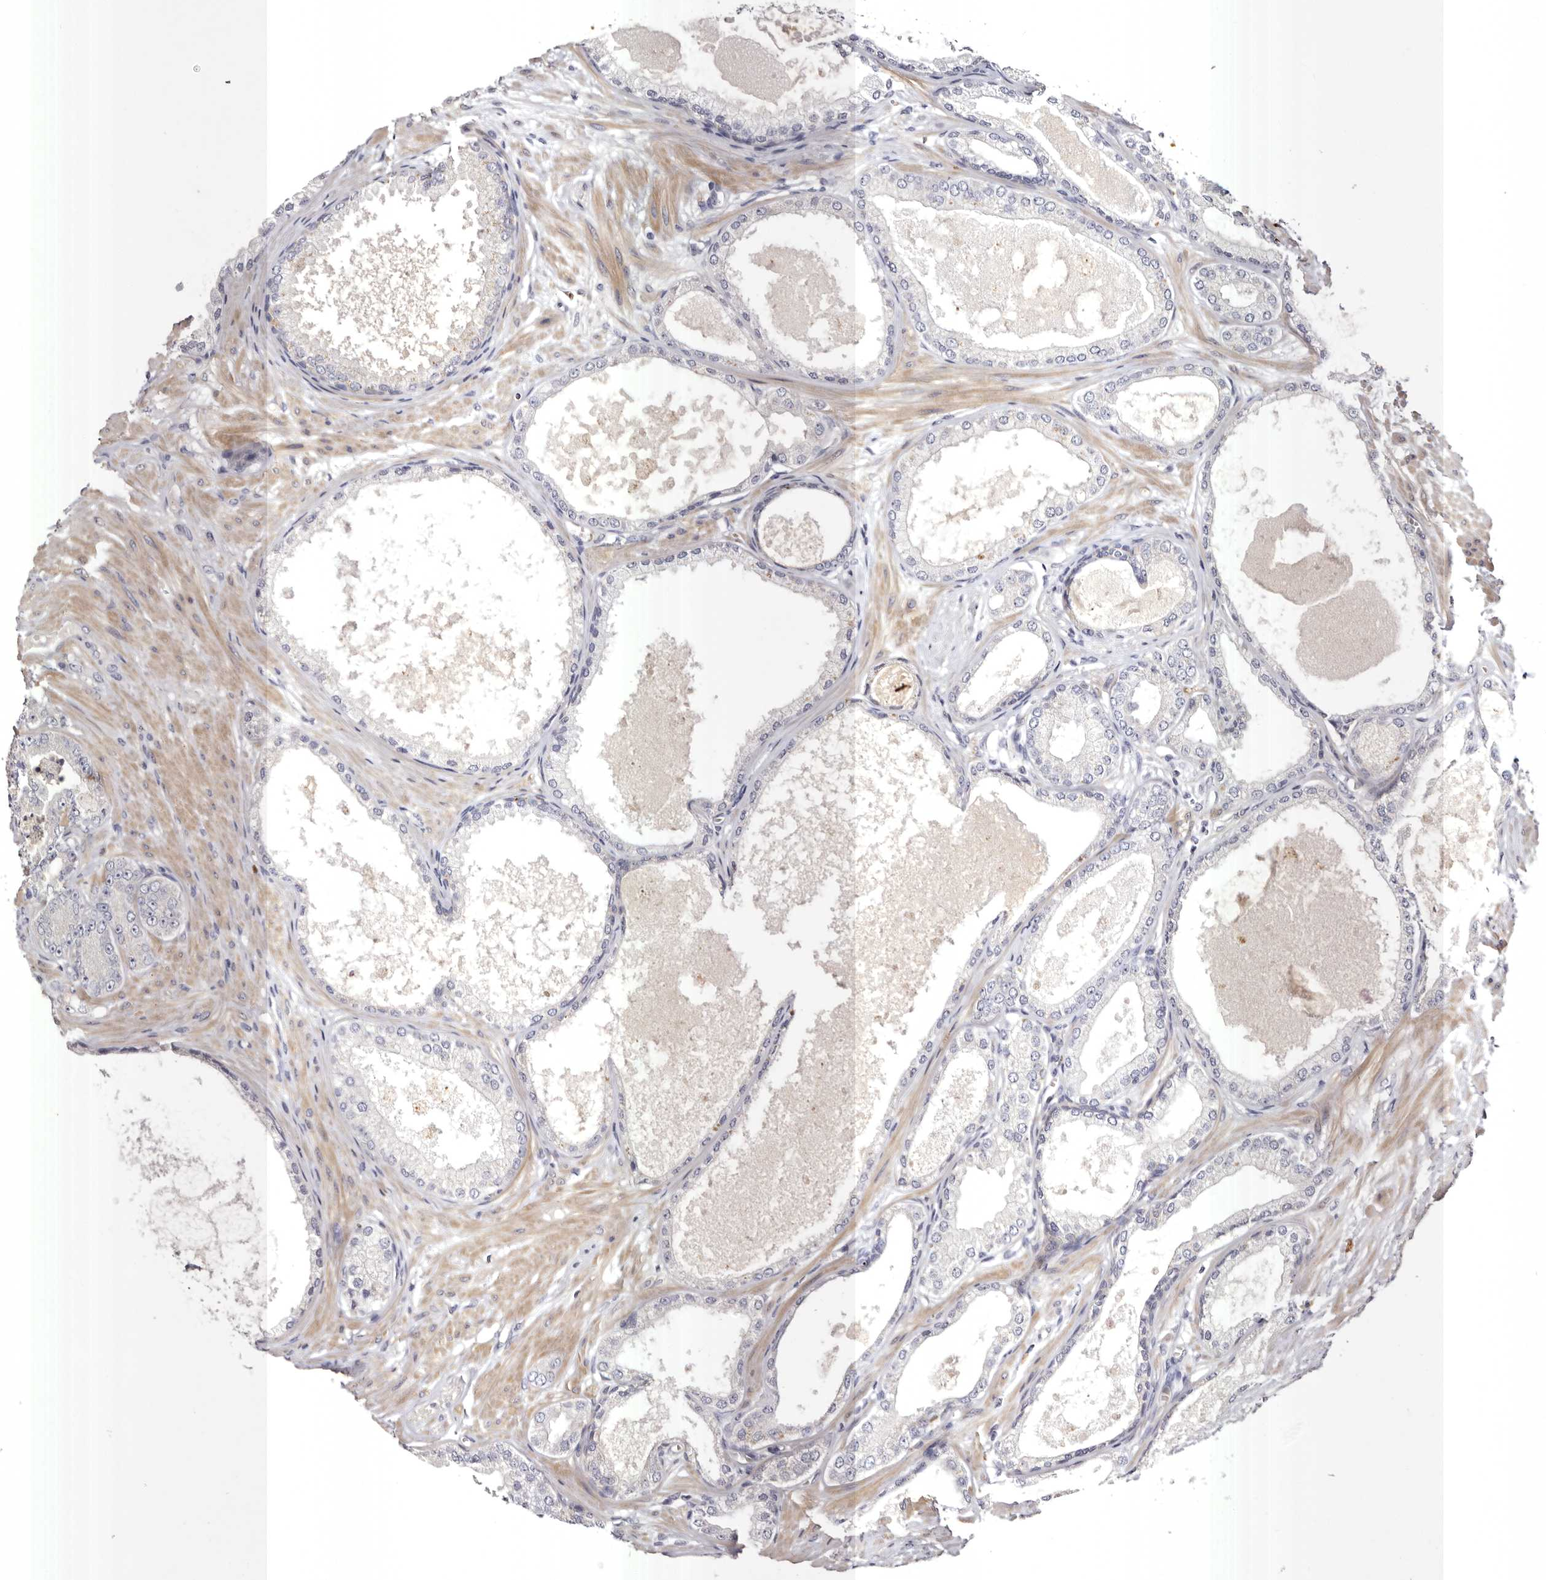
{"staining": {"intensity": "negative", "quantity": "none", "location": "none"}, "tissue": "prostate cancer", "cell_type": "Tumor cells", "image_type": "cancer", "snomed": [{"axis": "morphology", "description": "Adenocarcinoma, Low grade"}, {"axis": "topography", "description": "Prostate"}], "caption": "This is an IHC histopathology image of human prostate cancer. There is no expression in tumor cells.", "gene": "S1PR5", "patient": {"sex": "male", "age": 63}}